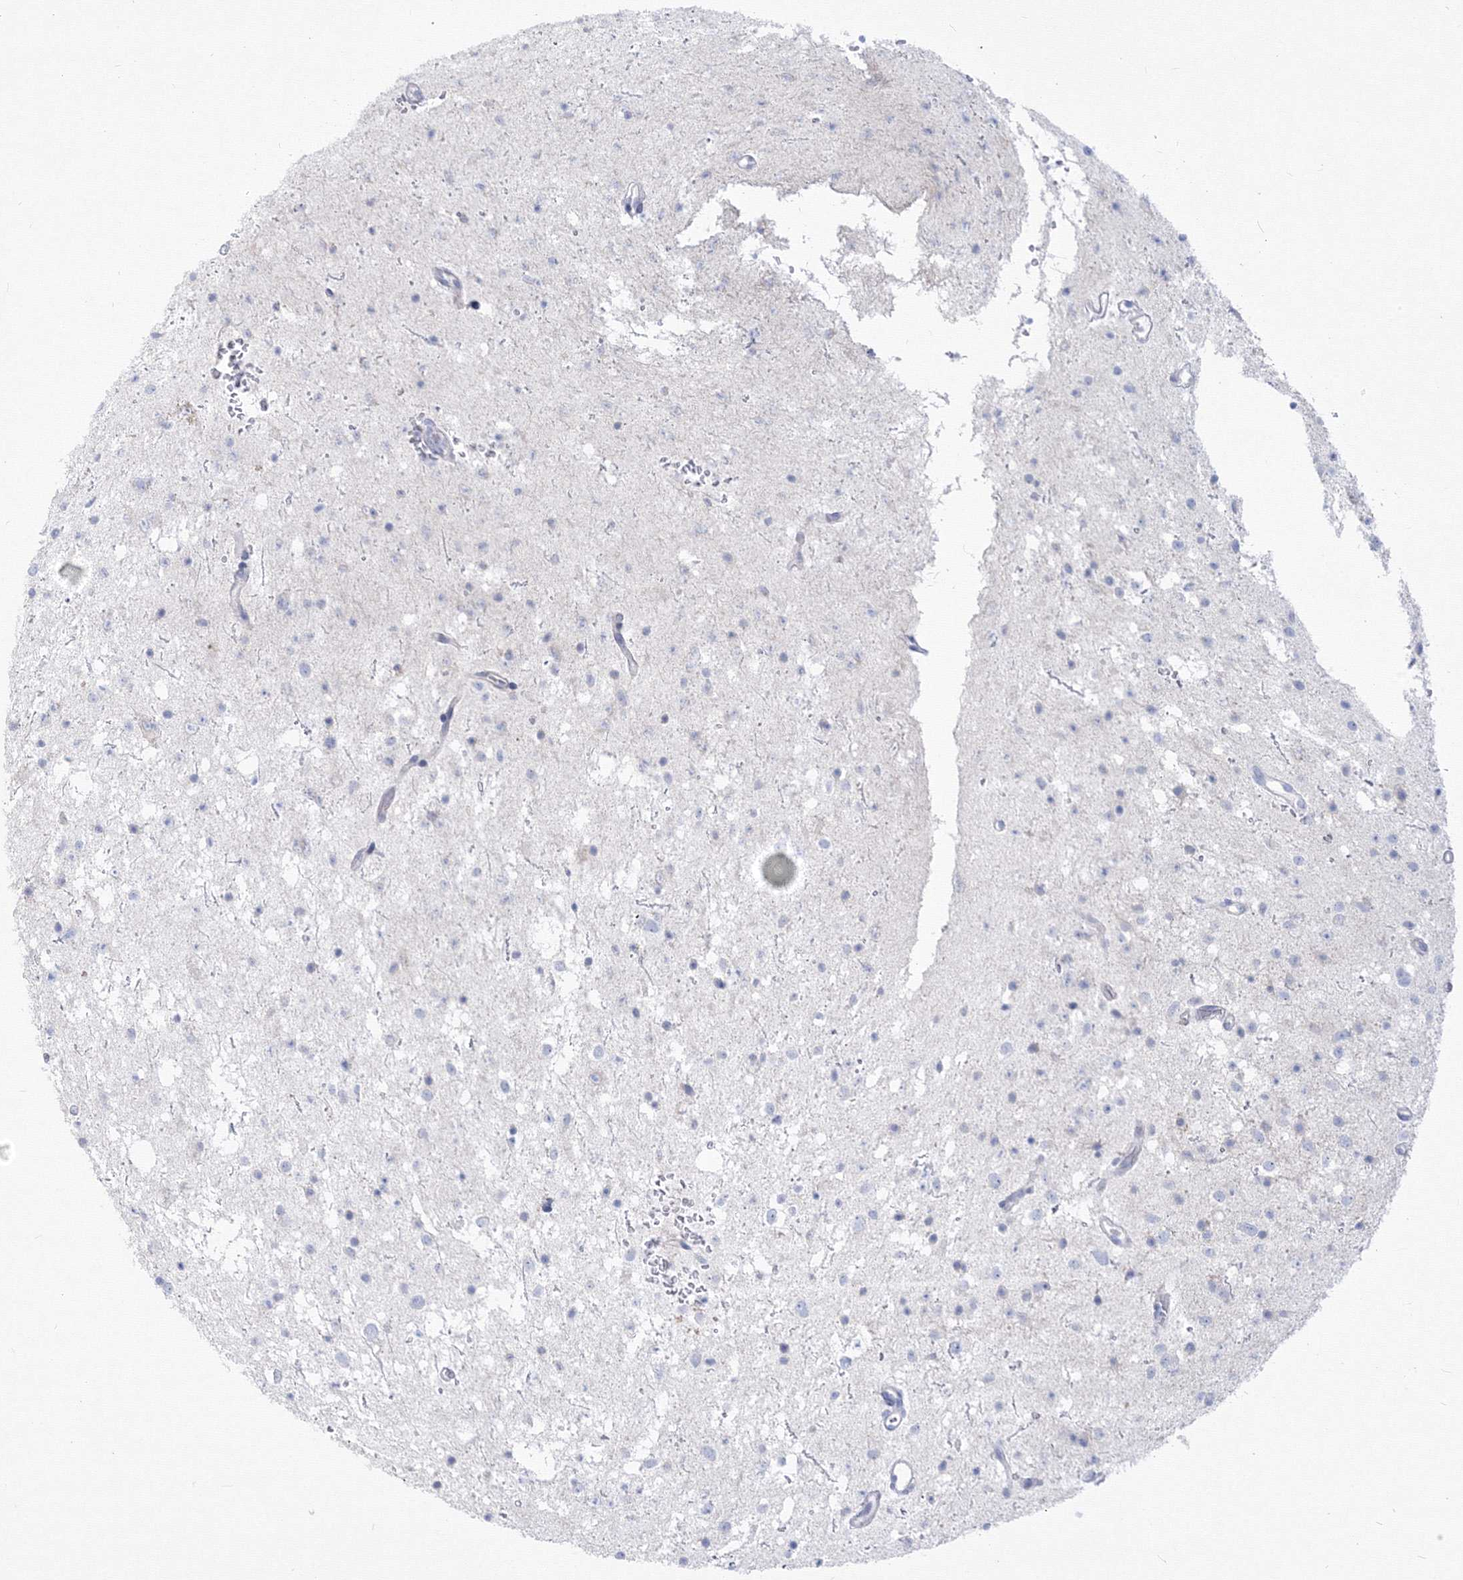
{"staining": {"intensity": "negative", "quantity": "none", "location": "none"}, "tissue": "glioma", "cell_type": "Tumor cells", "image_type": "cancer", "snomed": [{"axis": "morphology", "description": "Glioma, malignant, Low grade"}, {"axis": "topography", "description": "Brain"}], "caption": "This is a histopathology image of immunohistochemistry staining of glioma, which shows no staining in tumor cells.", "gene": "FBXL8", "patient": {"sex": "female", "age": 37}}